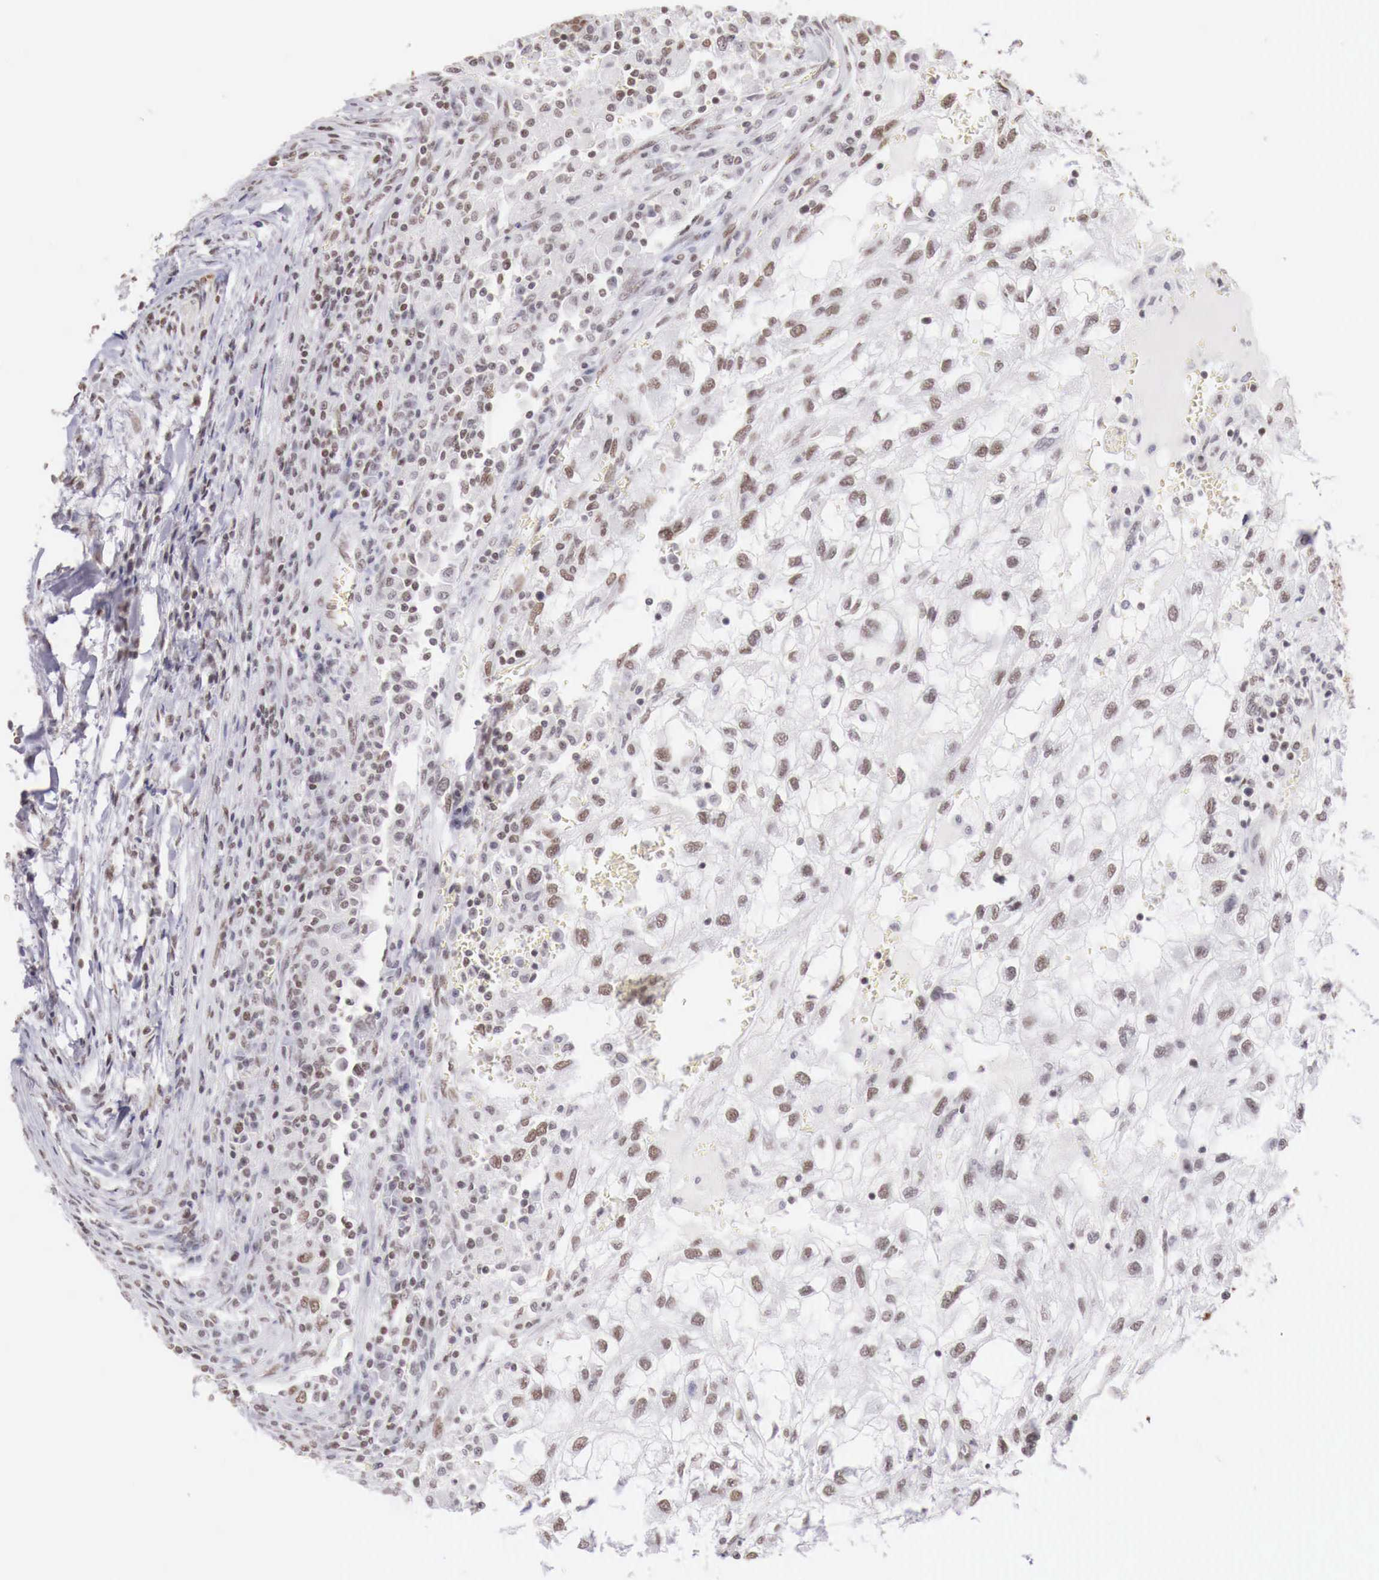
{"staining": {"intensity": "weak", "quantity": "<25%", "location": "nuclear"}, "tissue": "renal cancer", "cell_type": "Tumor cells", "image_type": "cancer", "snomed": [{"axis": "morphology", "description": "Normal tissue, NOS"}, {"axis": "morphology", "description": "Adenocarcinoma, NOS"}, {"axis": "topography", "description": "Kidney"}], "caption": "This is an IHC micrograph of renal adenocarcinoma. There is no staining in tumor cells.", "gene": "PHF14", "patient": {"sex": "male", "age": 71}}